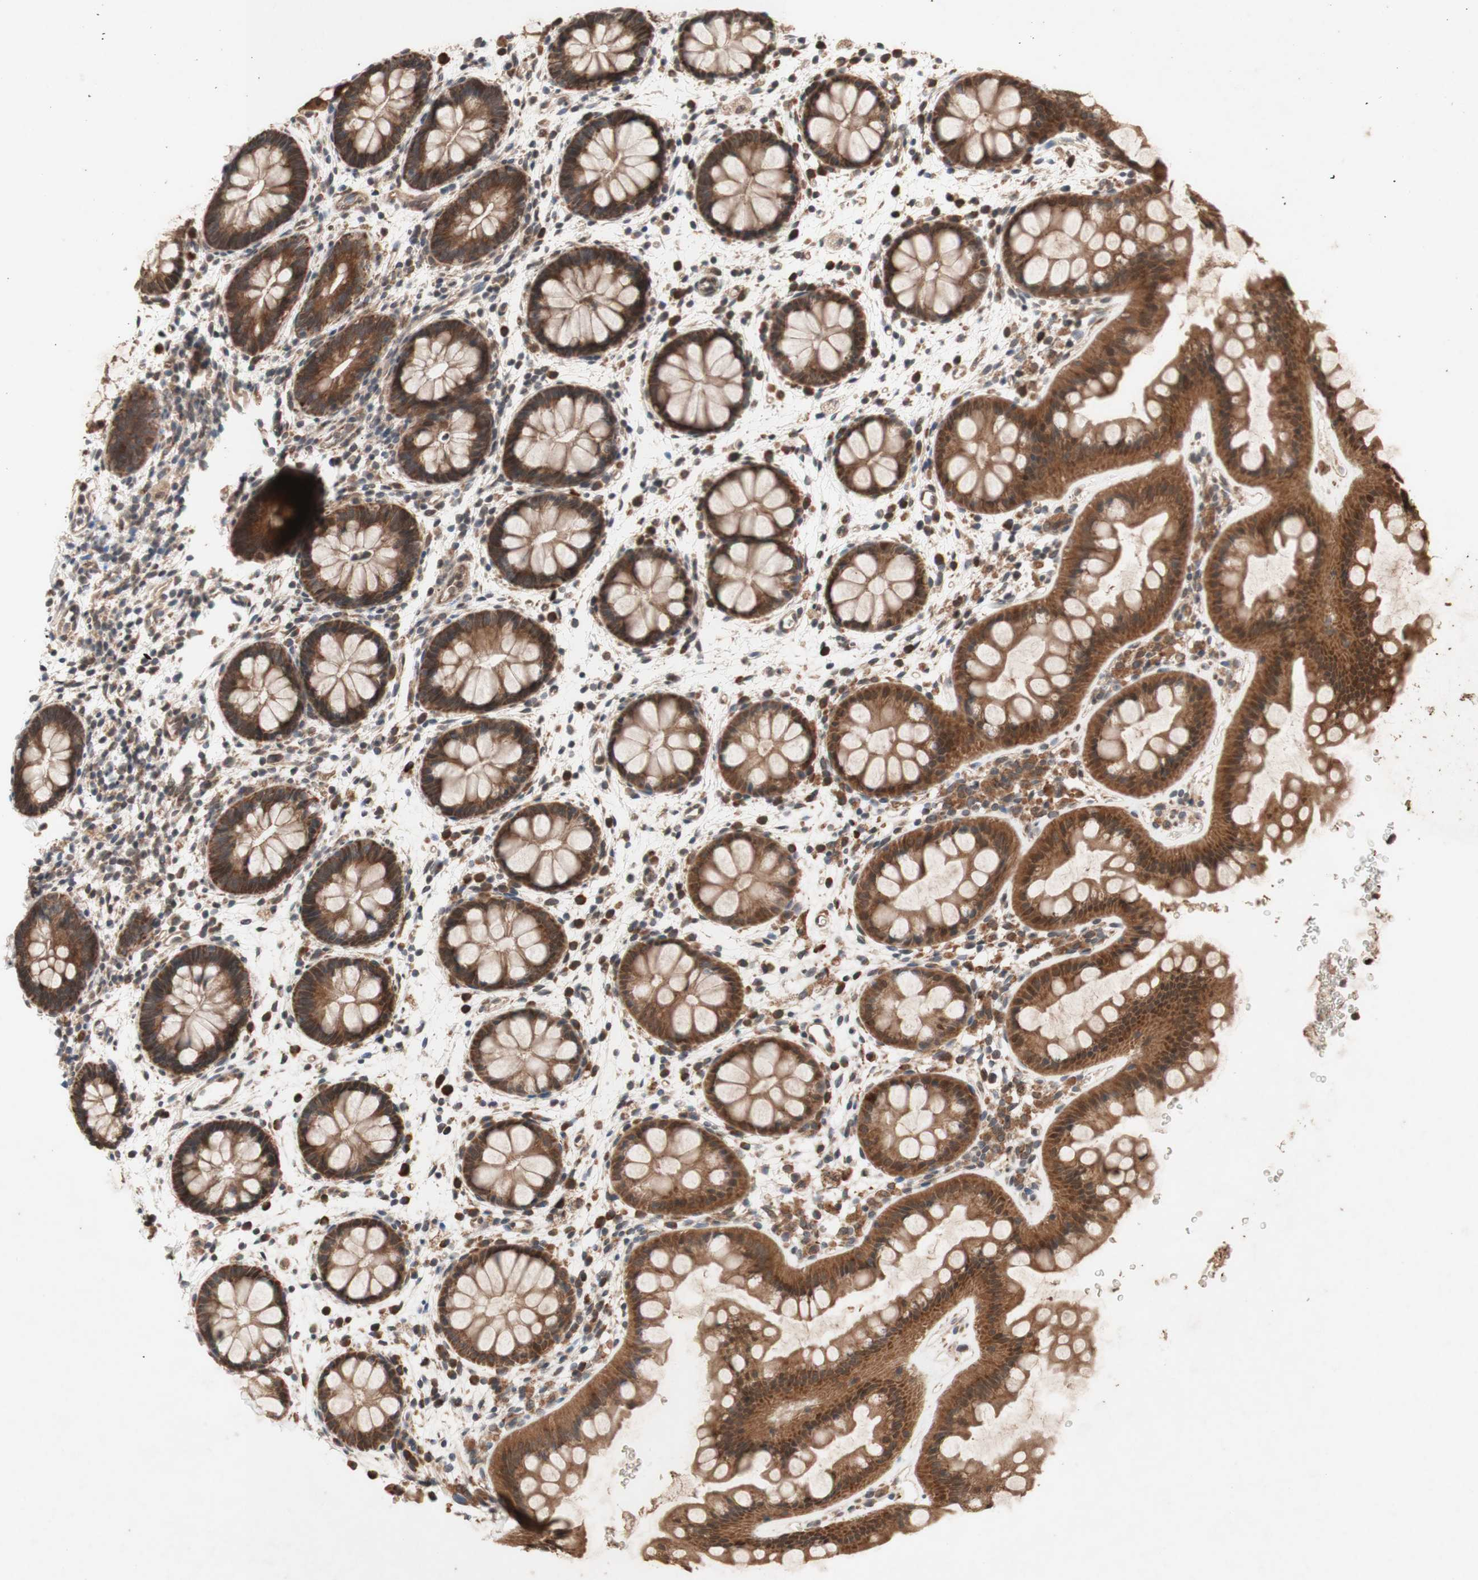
{"staining": {"intensity": "strong", "quantity": ">75%", "location": "cytoplasmic/membranous"}, "tissue": "rectum", "cell_type": "Glandular cells", "image_type": "normal", "snomed": [{"axis": "morphology", "description": "Normal tissue, NOS"}, {"axis": "topography", "description": "Rectum"}], "caption": "Immunohistochemistry (IHC) (DAB (3,3'-diaminobenzidine)) staining of benign human rectum shows strong cytoplasmic/membranous protein staining in approximately >75% of glandular cells. Immunohistochemistry stains the protein of interest in brown and the nuclei are stained blue.", "gene": "DDOST", "patient": {"sex": "female", "age": 24}}